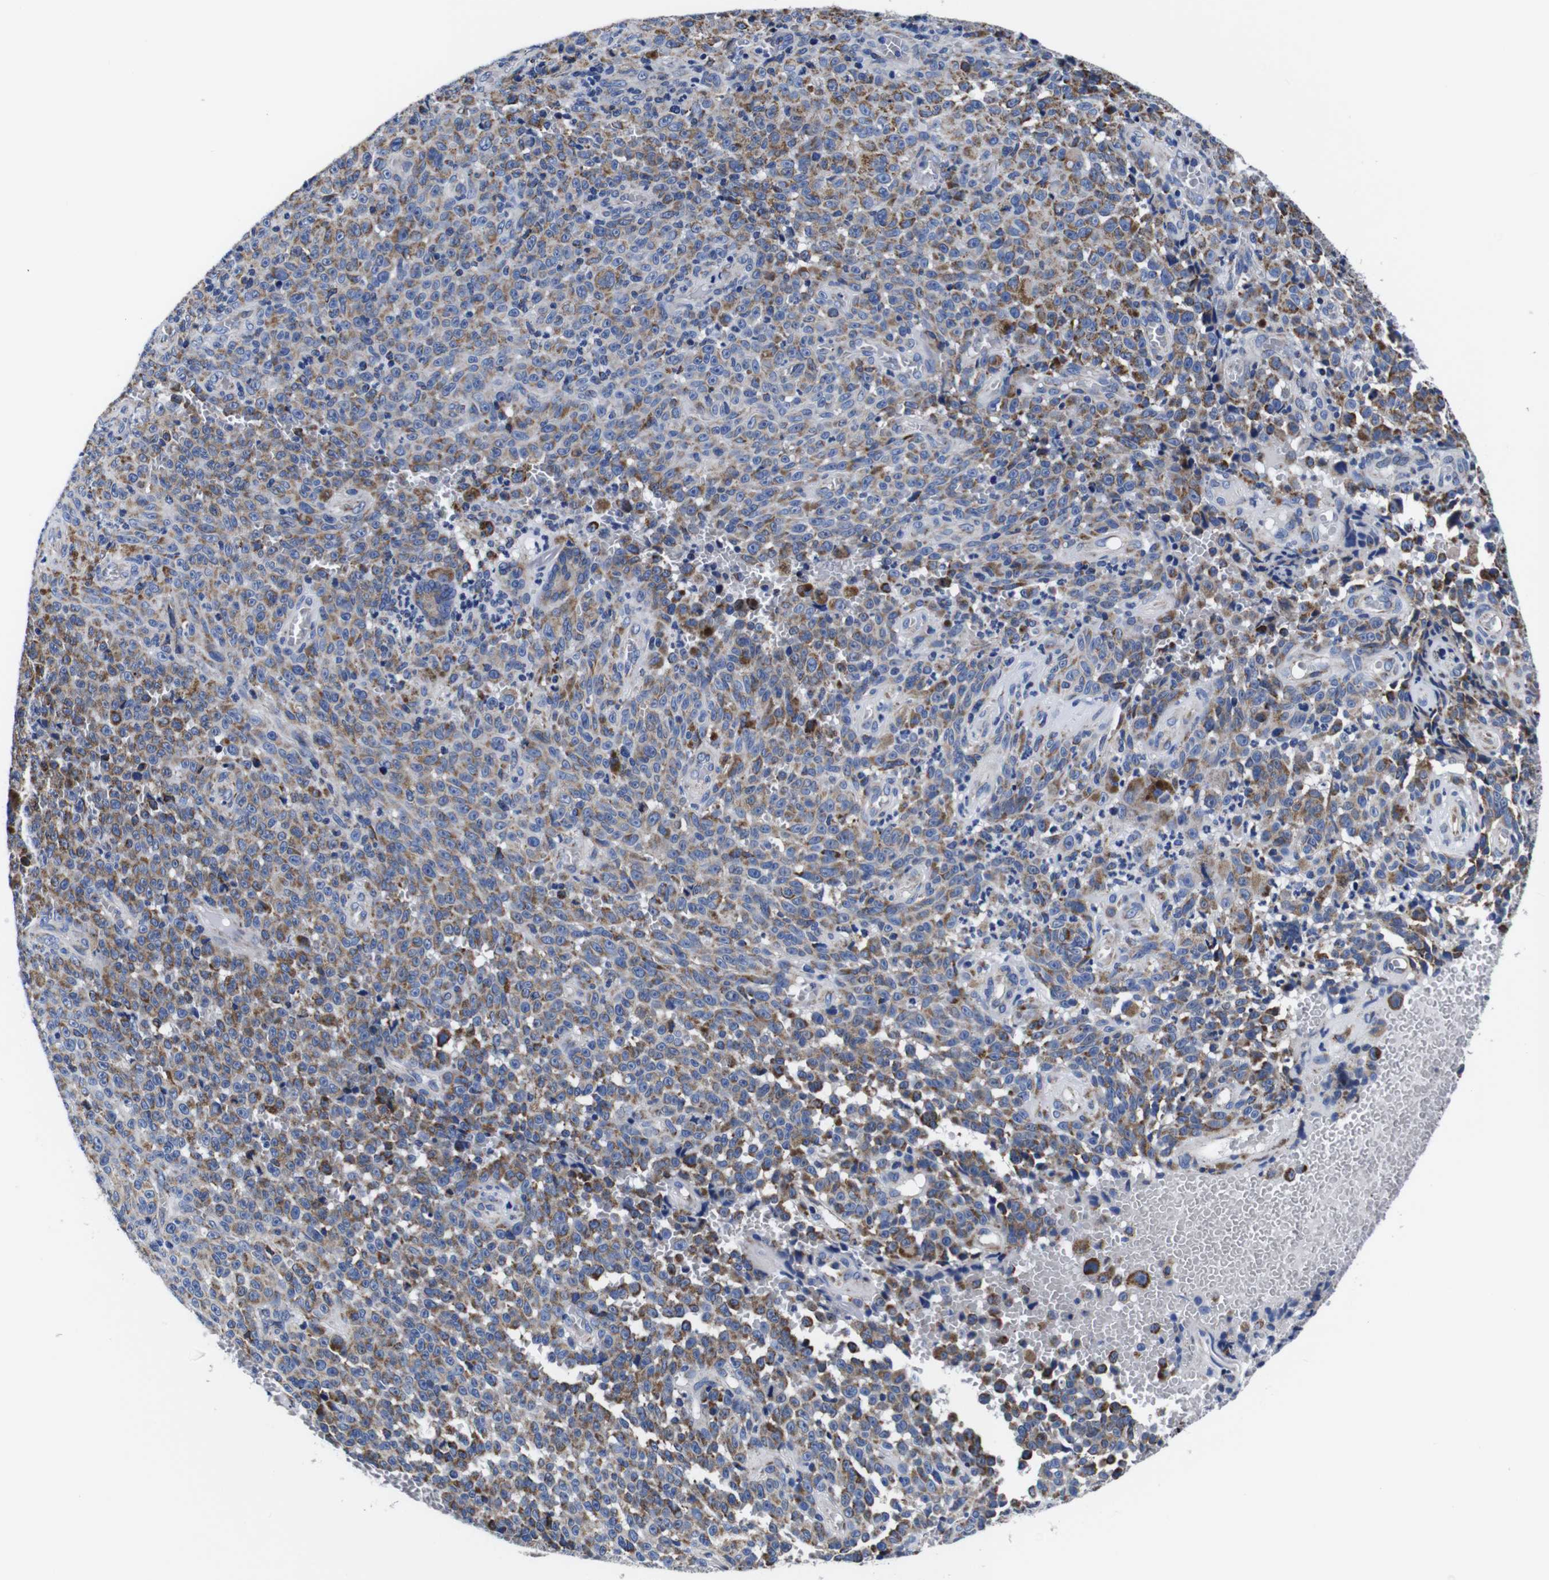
{"staining": {"intensity": "moderate", "quantity": "25%-75%", "location": "cytoplasmic/membranous"}, "tissue": "melanoma", "cell_type": "Tumor cells", "image_type": "cancer", "snomed": [{"axis": "morphology", "description": "Malignant melanoma, NOS"}, {"axis": "topography", "description": "Skin"}], "caption": "Approximately 25%-75% of tumor cells in human malignant melanoma exhibit moderate cytoplasmic/membranous protein positivity as visualized by brown immunohistochemical staining.", "gene": "FKBP9", "patient": {"sex": "female", "age": 82}}